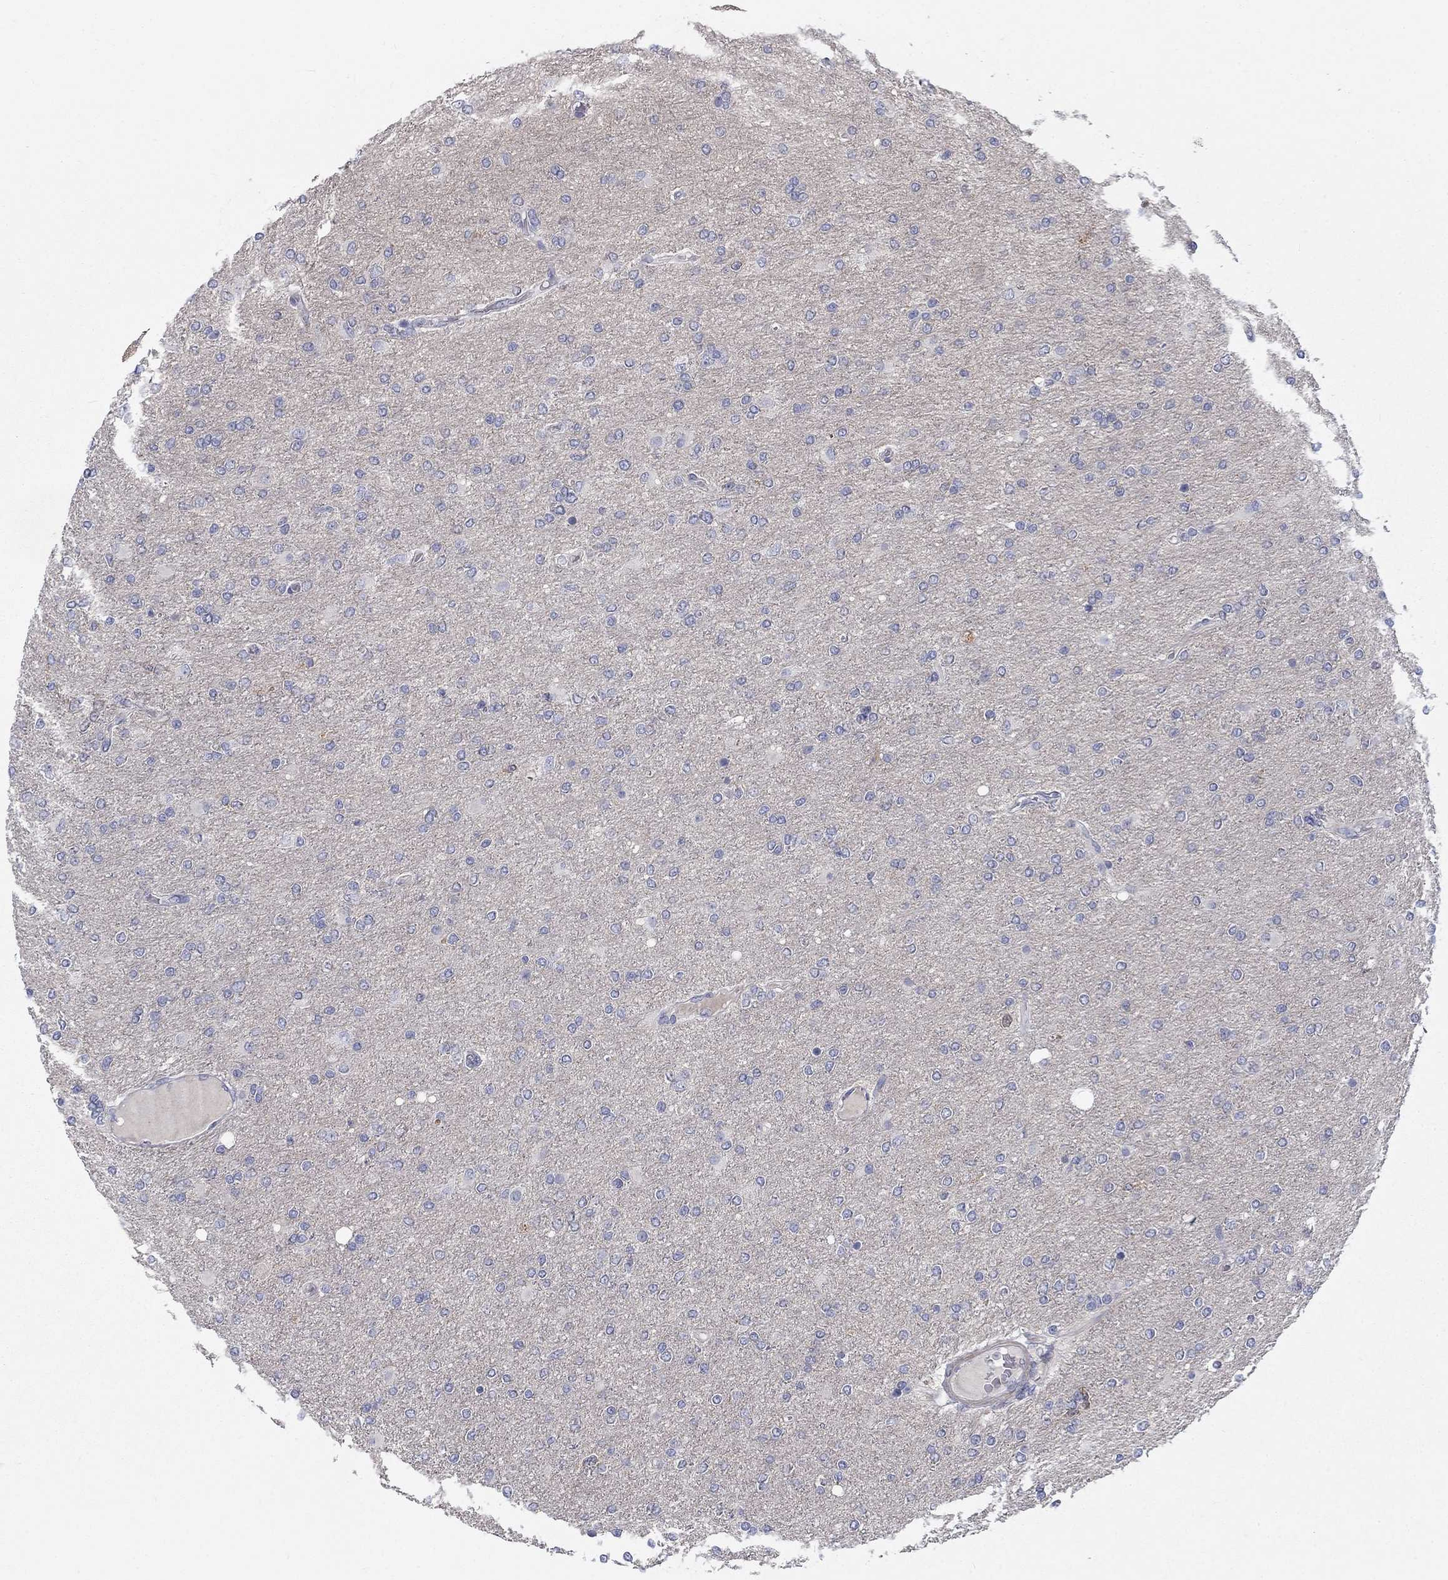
{"staining": {"intensity": "negative", "quantity": "none", "location": "none"}, "tissue": "glioma", "cell_type": "Tumor cells", "image_type": "cancer", "snomed": [{"axis": "morphology", "description": "Glioma, malignant, High grade"}, {"axis": "topography", "description": "Cerebral cortex"}], "caption": "The photomicrograph shows no staining of tumor cells in malignant high-grade glioma.", "gene": "KIF15", "patient": {"sex": "male", "age": 70}}